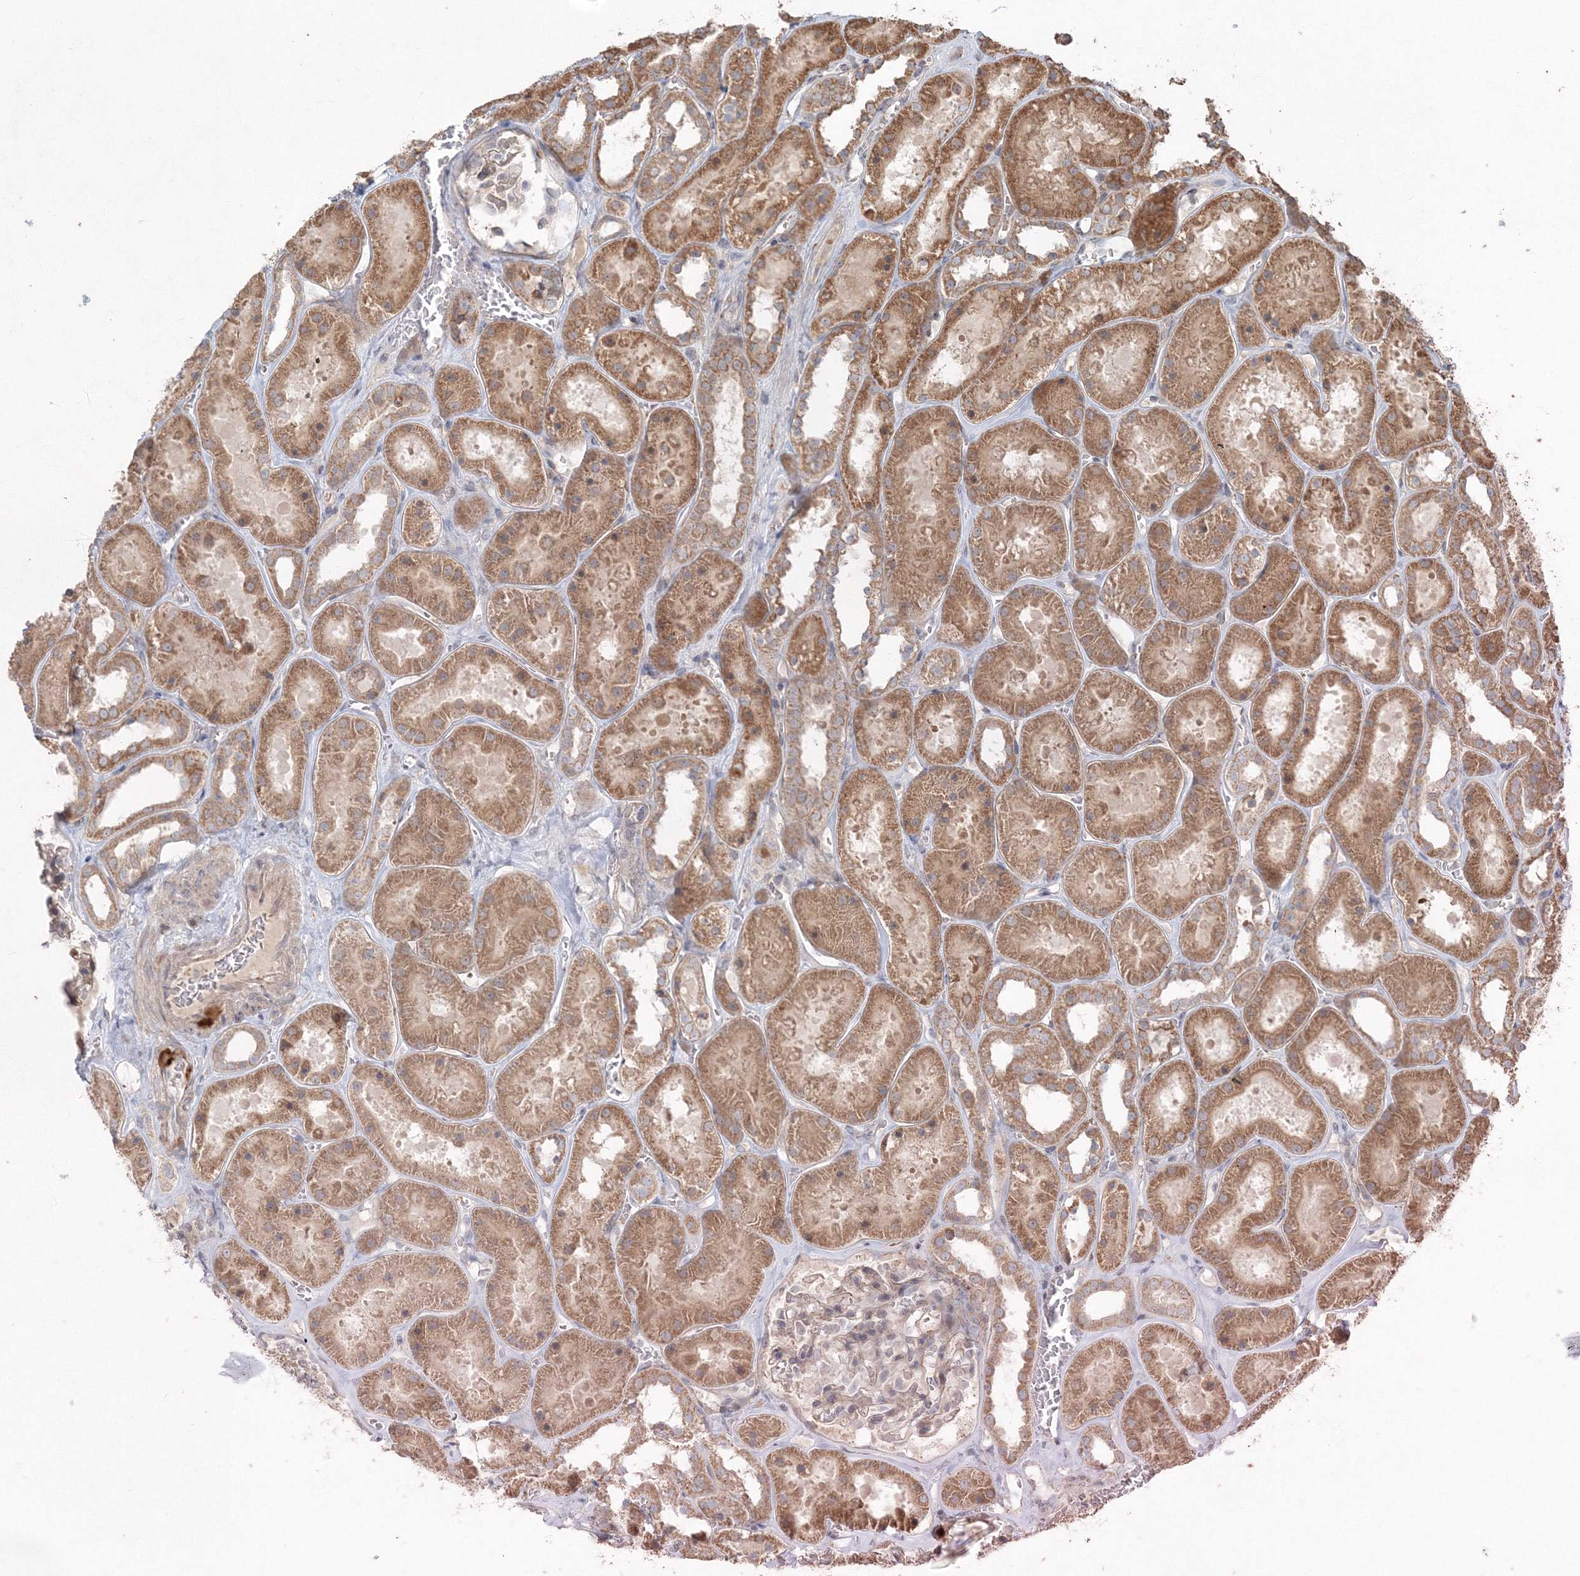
{"staining": {"intensity": "weak", "quantity": ">75%", "location": "cytoplasmic/membranous"}, "tissue": "kidney", "cell_type": "Cells in glomeruli", "image_type": "normal", "snomed": [{"axis": "morphology", "description": "Normal tissue, NOS"}, {"axis": "topography", "description": "Kidney"}], "caption": "Approximately >75% of cells in glomeruli in unremarkable human kidney reveal weak cytoplasmic/membranous protein staining as visualized by brown immunohistochemical staining.", "gene": "ANAPC16", "patient": {"sex": "female", "age": 41}}